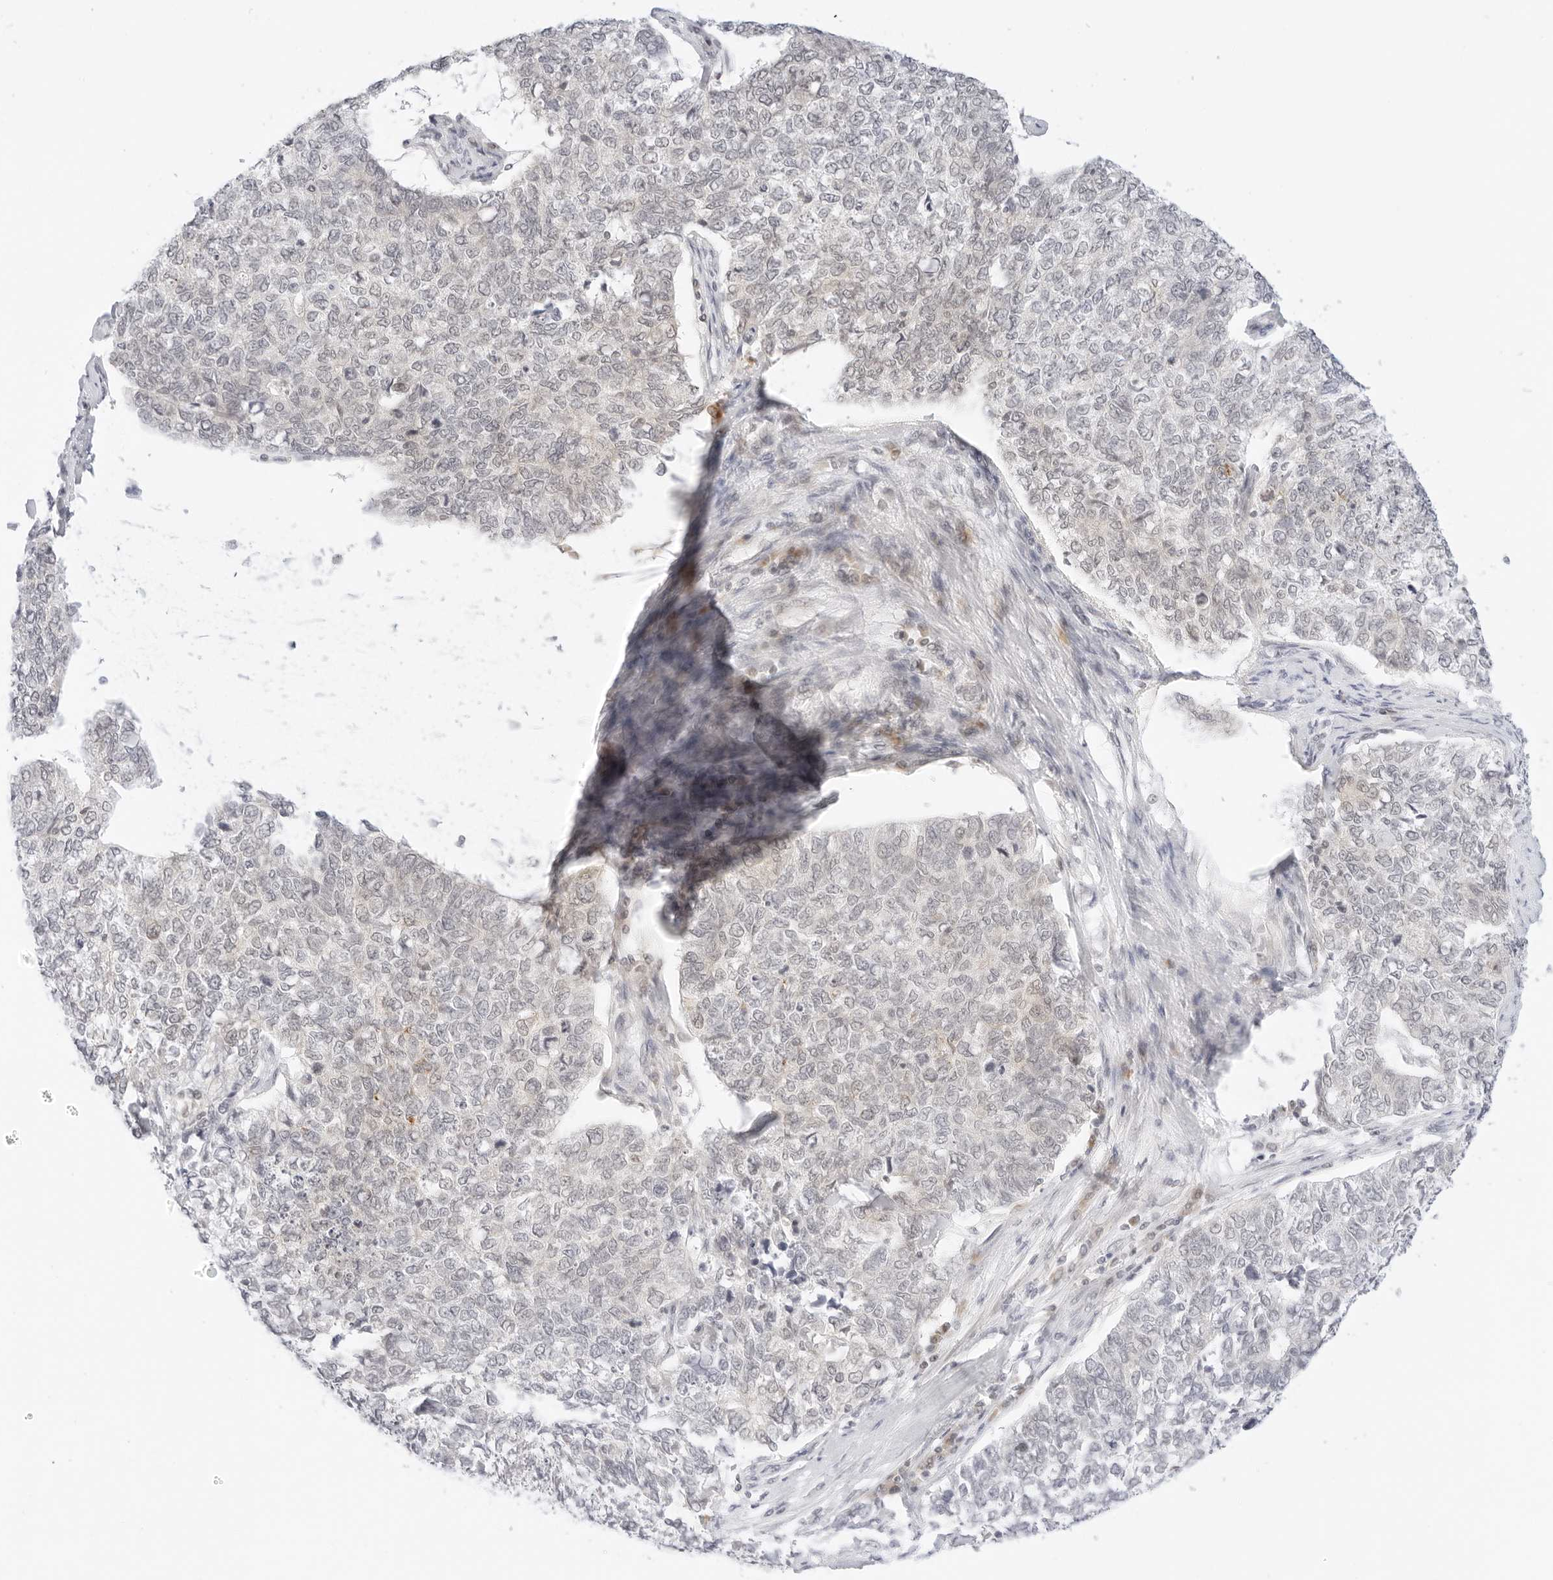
{"staining": {"intensity": "negative", "quantity": "none", "location": "none"}, "tissue": "cervical cancer", "cell_type": "Tumor cells", "image_type": "cancer", "snomed": [{"axis": "morphology", "description": "Squamous cell carcinoma, NOS"}, {"axis": "topography", "description": "Cervix"}], "caption": "Tumor cells show no significant protein positivity in cervical squamous cell carcinoma.", "gene": "POLR3C", "patient": {"sex": "female", "age": 63}}